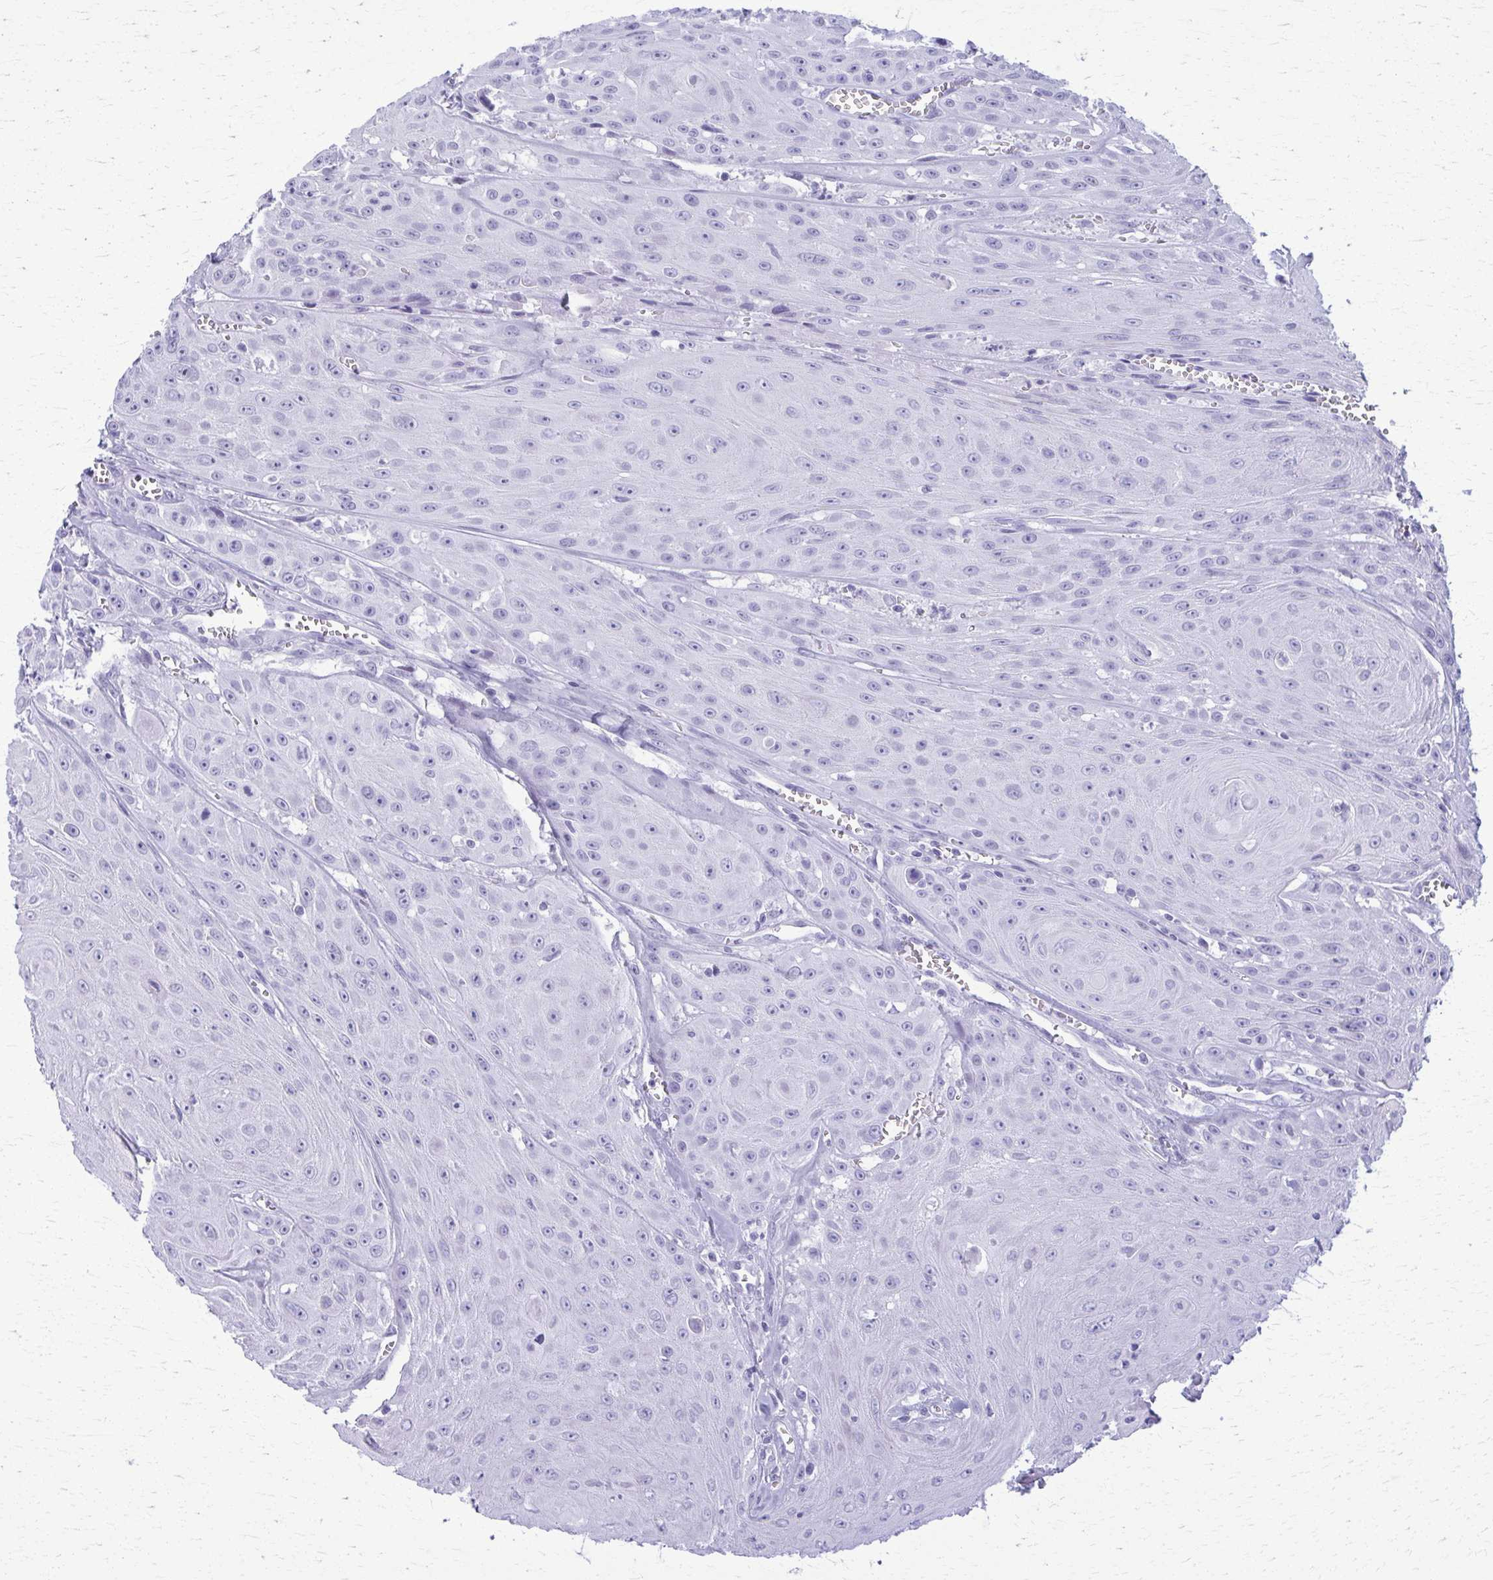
{"staining": {"intensity": "negative", "quantity": "none", "location": "none"}, "tissue": "head and neck cancer", "cell_type": "Tumor cells", "image_type": "cancer", "snomed": [{"axis": "morphology", "description": "Squamous cell carcinoma, NOS"}, {"axis": "topography", "description": "Oral tissue"}, {"axis": "topography", "description": "Head-Neck"}], "caption": "A photomicrograph of human head and neck squamous cell carcinoma is negative for staining in tumor cells.", "gene": "ACSM2B", "patient": {"sex": "male", "age": 81}}